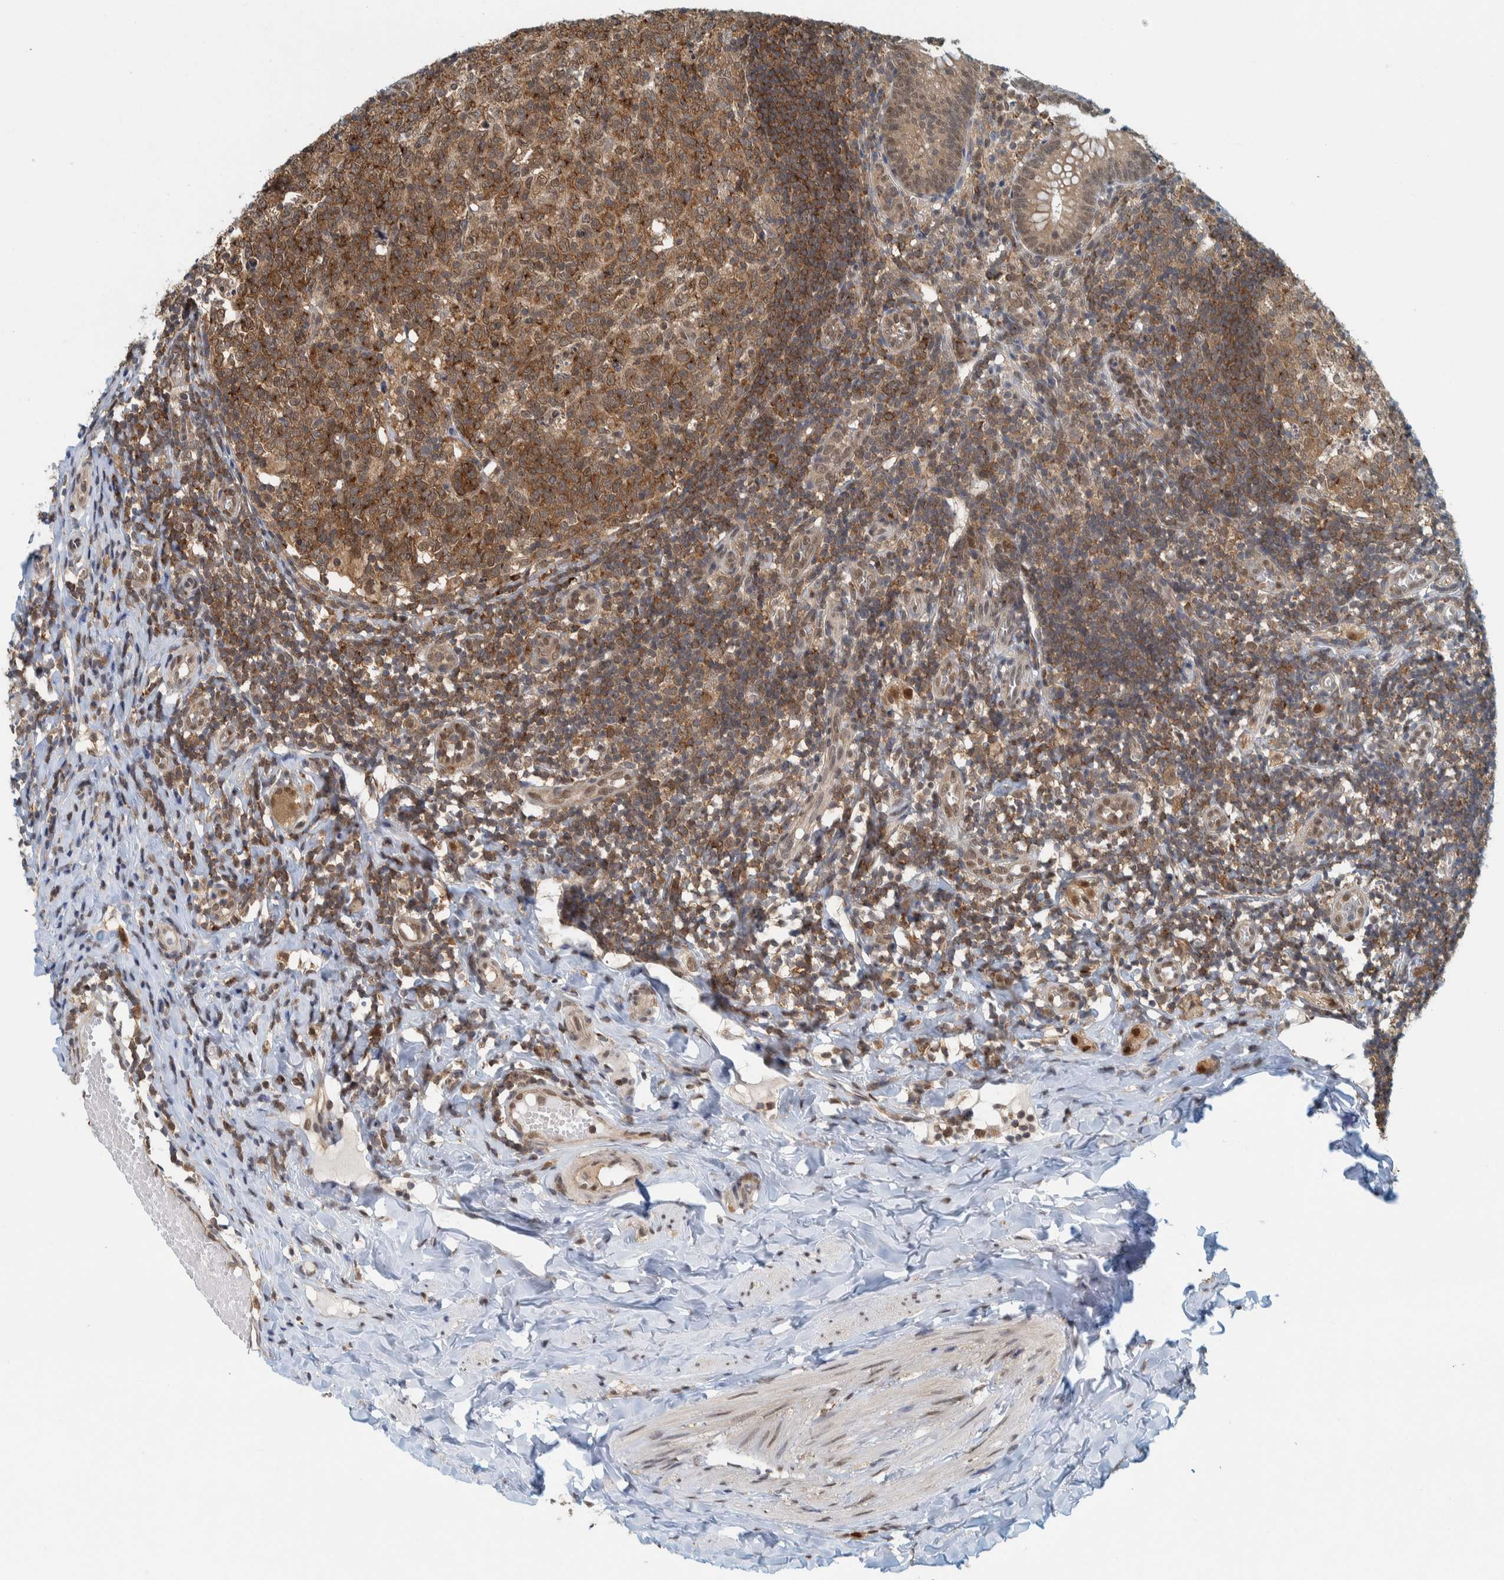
{"staining": {"intensity": "moderate", "quantity": ">75%", "location": "cytoplasmic/membranous"}, "tissue": "appendix", "cell_type": "Glandular cells", "image_type": "normal", "snomed": [{"axis": "morphology", "description": "Normal tissue, NOS"}, {"axis": "topography", "description": "Appendix"}], "caption": "DAB immunohistochemical staining of unremarkable appendix shows moderate cytoplasmic/membranous protein expression in approximately >75% of glandular cells.", "gene": "COPS3", "patient": {"sex": "male", "age": 8}}